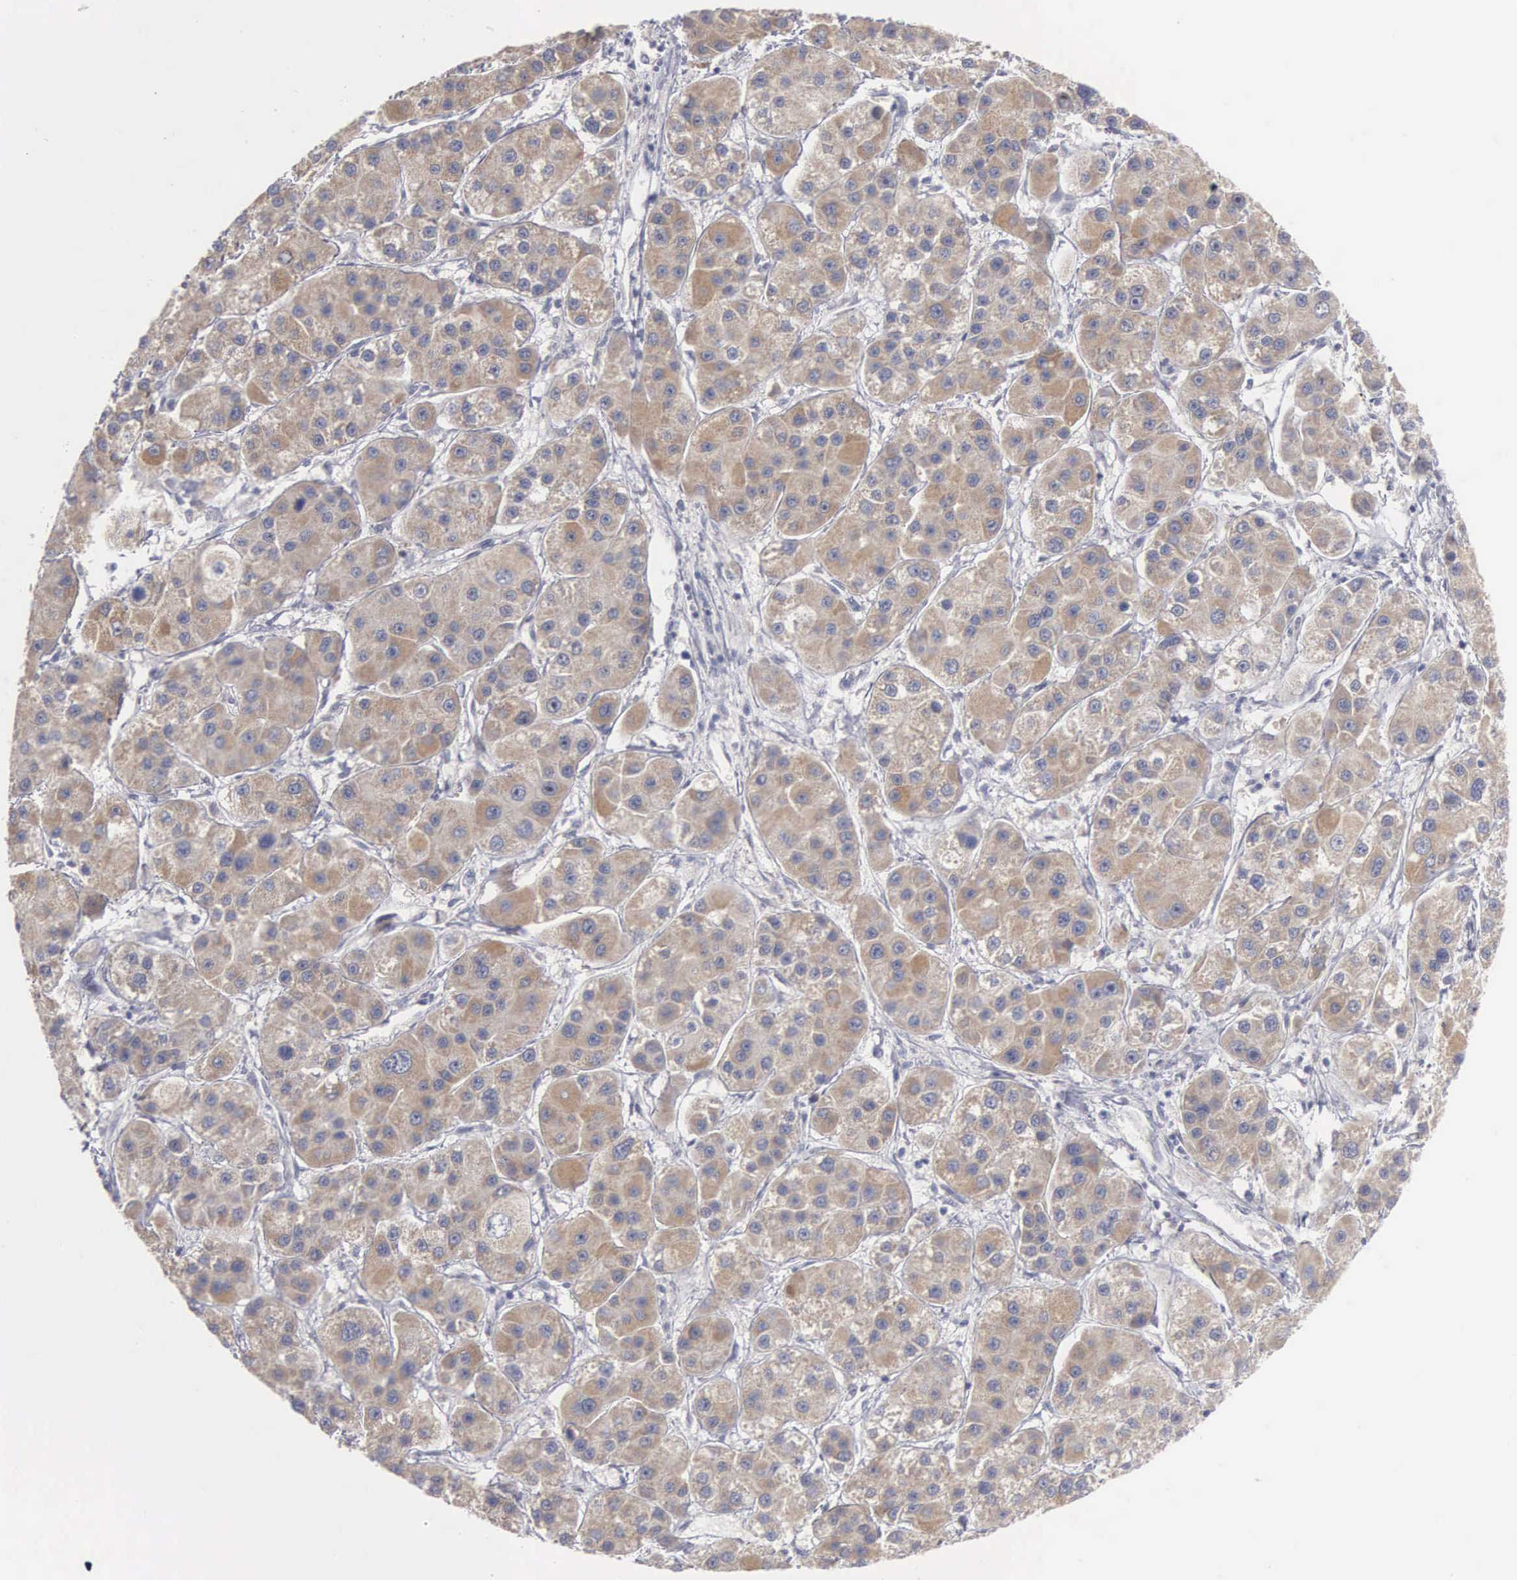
{"staining": {"intensity": "moderate", "quantity": ">75%", "location": "cytoplasmic/membranous,nuclear"}, "tissue": "liver cancer", "cell_type": "Tumor cells", "image_type": "cancer", "snomed": [{"axis": "morphology", "description": "Carcinoma, Hepatocellular, NOS"}, {"axis": "topography", "description": "Liver"}], "caption": "An immunohistochemistry photomicrograph of tumor tissue is shown. Protein staining in brown labels moderate cytoplasmic/membranous and nuclear positivity in hepatocellular carcinoma (liver) within tumor cells.", "gene": "AMN", "patient": {"sex": "female", "age": 85}}